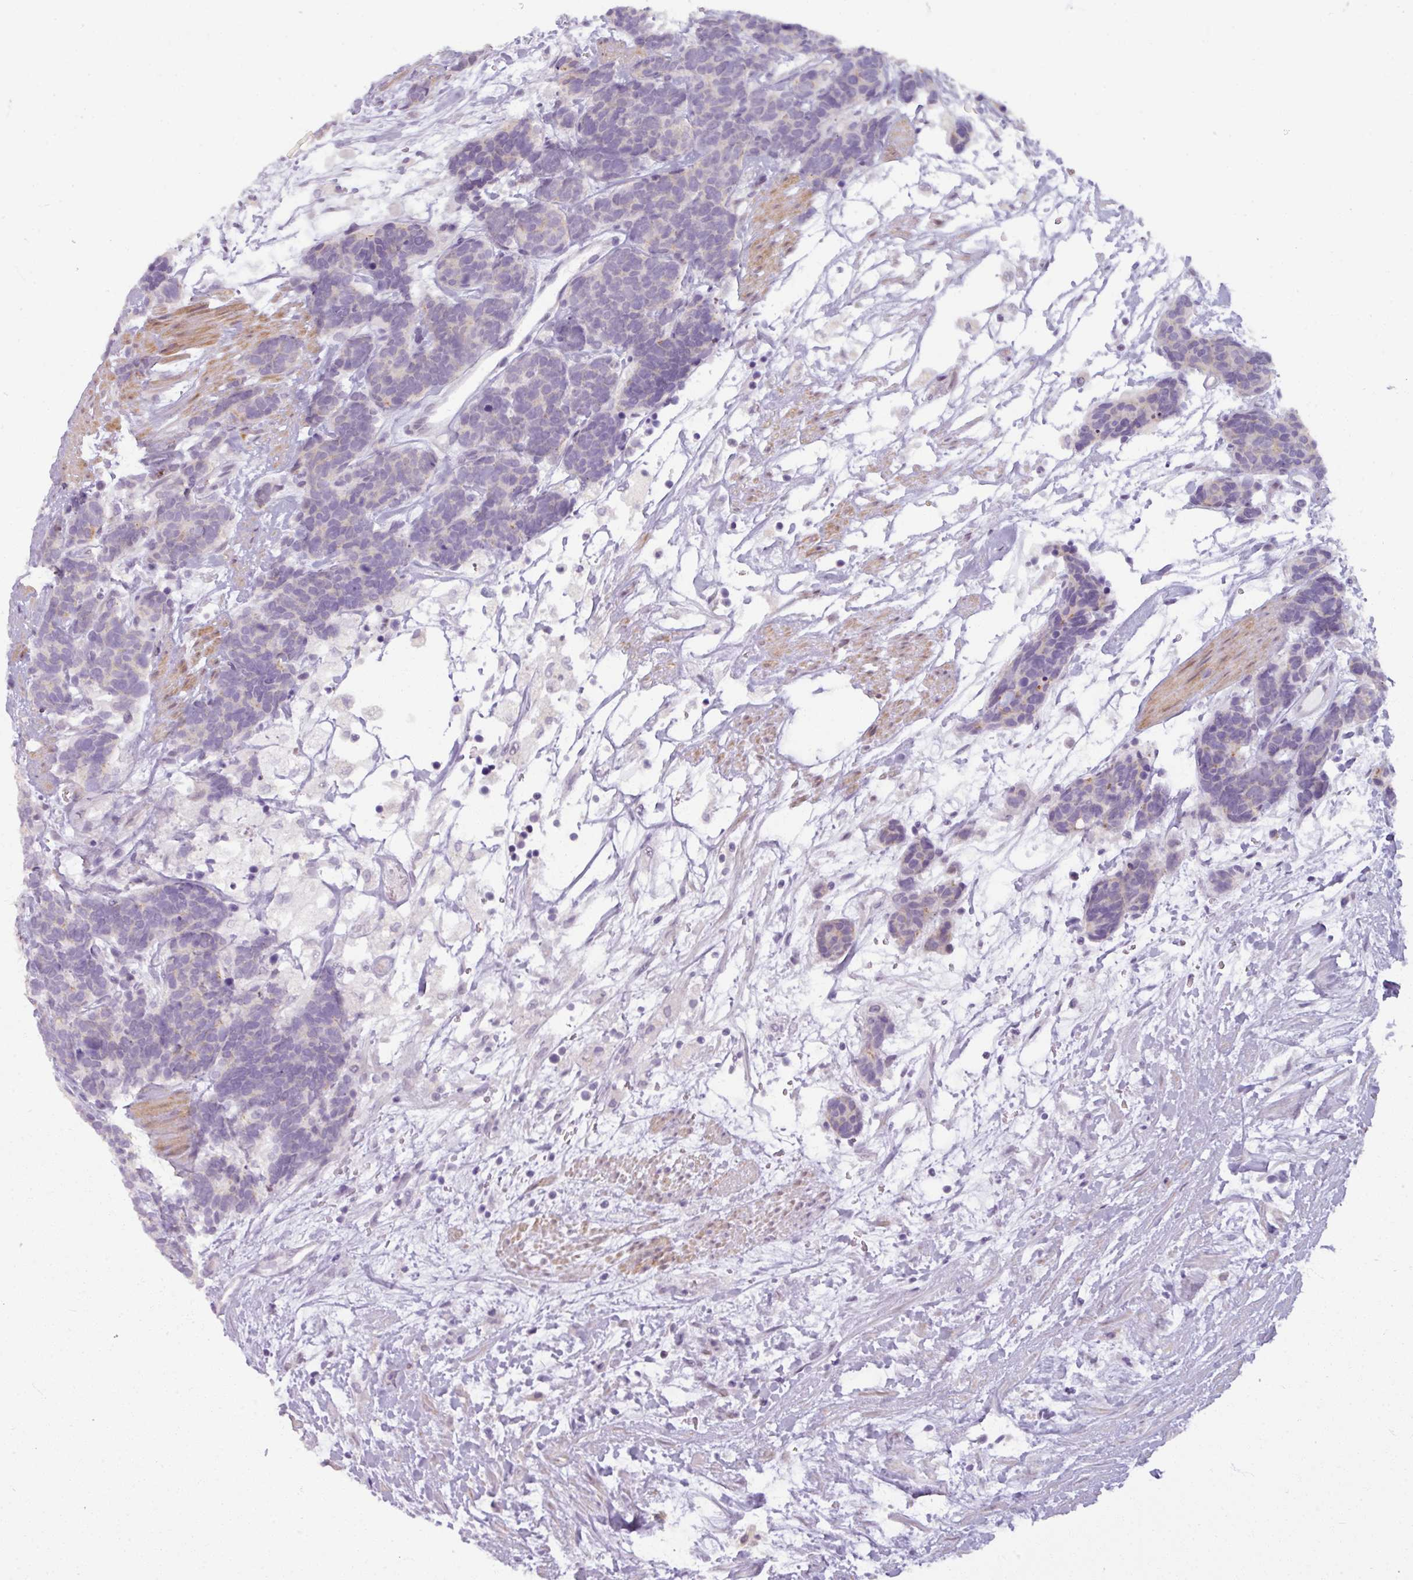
{"staining": {"intensity": "negative", "quantity": "none", "location": "none"}, "tissue": "carcinoid", "cell_type": "Tumor cells", "image_type": "cancer", "snomed": [{"axis": "morphology", "description": "Carcinoma, NOS"}, {"axis": "morphology", "description": "Carcinoid, malignant, NOS"}, {"axis": "topography", "description": "Prostate"}], "caption": "An immunohistochemistry photomicrograph of carcinoid is shown. There is no staining in tumor cells of carcinoid.", "gene": "PNMA6A", "patient": {"sex": "male", "age": 57}}